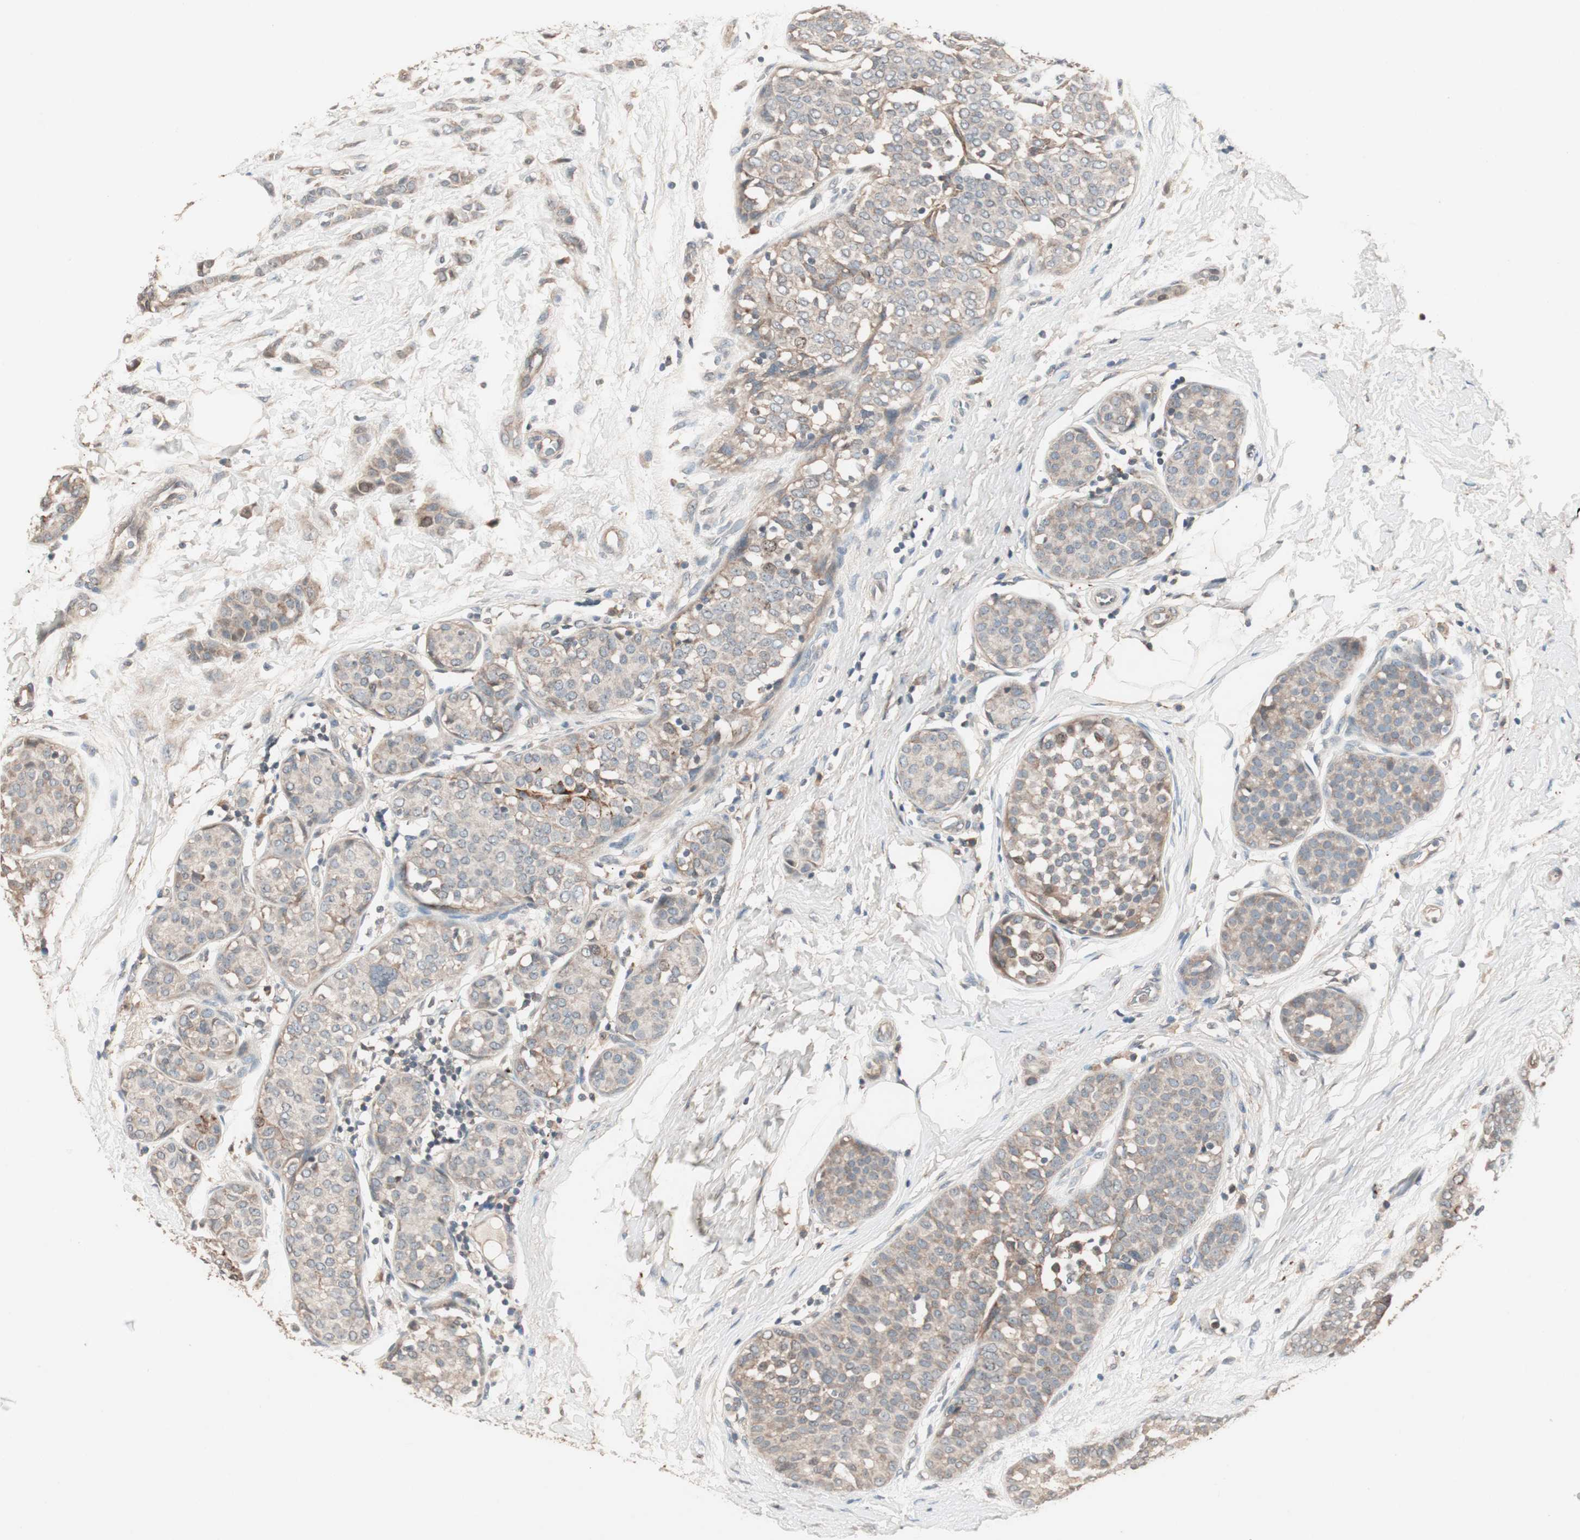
{"staining": {"intensity": "weak", "quantity": ">75%", "location": "cytoplasmic/membranous"}, "tissue": "breast cancer", "cell_type": "Tumor cells", "image_type": "cancer", "snomed": [{"axis": "morphology", "description": "Lobular carcinoma, in situ"}, {"axis": "morphology", "description": "Lobular carcinoma"}, {"axis": "topography", "description": "Breast"}], "caption": "About >75% of tumor cells in human breast lobular carcinoma in situ reveal weak cytoplasmic/membranous protein staining as visualized by brown immunohistochemical staining.", "gene": "NFRKB", "patient": {"sex": "female", "age": 41}}